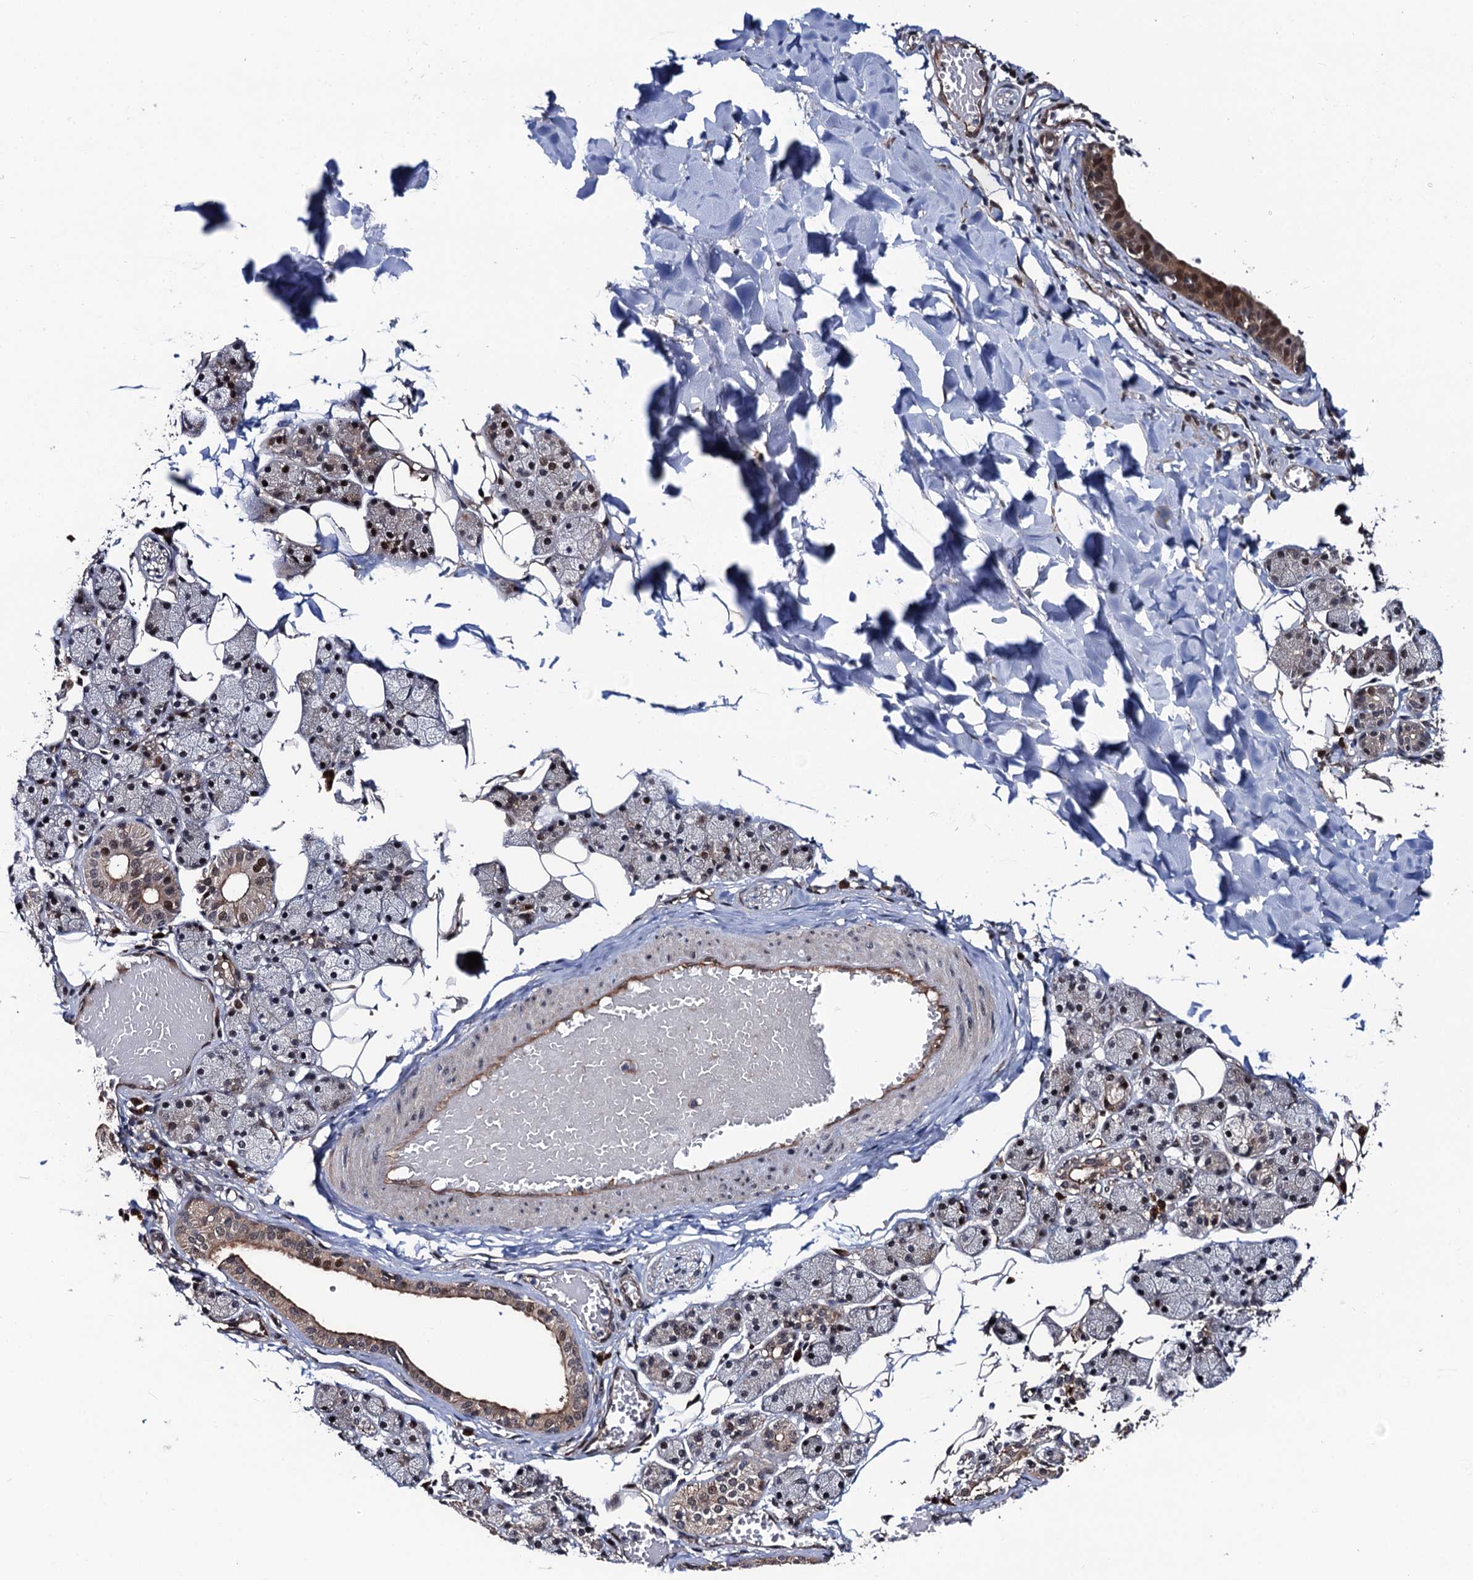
{"staining": {"intensity": "moderate", "quantity": "25%-75%", "location": "cytoplasmic/membranous,nuclear"}, "tissue": "salivary gland", "cell_type": "Glandular cells", "image_type": "normal", "snomed": [{"axis": "morphology", "description": "Normal tissue, NOS"}, {"axis": "topography", "description": "Salivary gland"}], "caption": "The photomicrograph displays immunohistochemical staining of benign salivary gland. There is moderate cytoplasmic/membranous,nuclear positivity is identified in about 25%-75% of glandular cells.", "gene": "CDC23", "patient": {"sex": "female", "age": 33}}